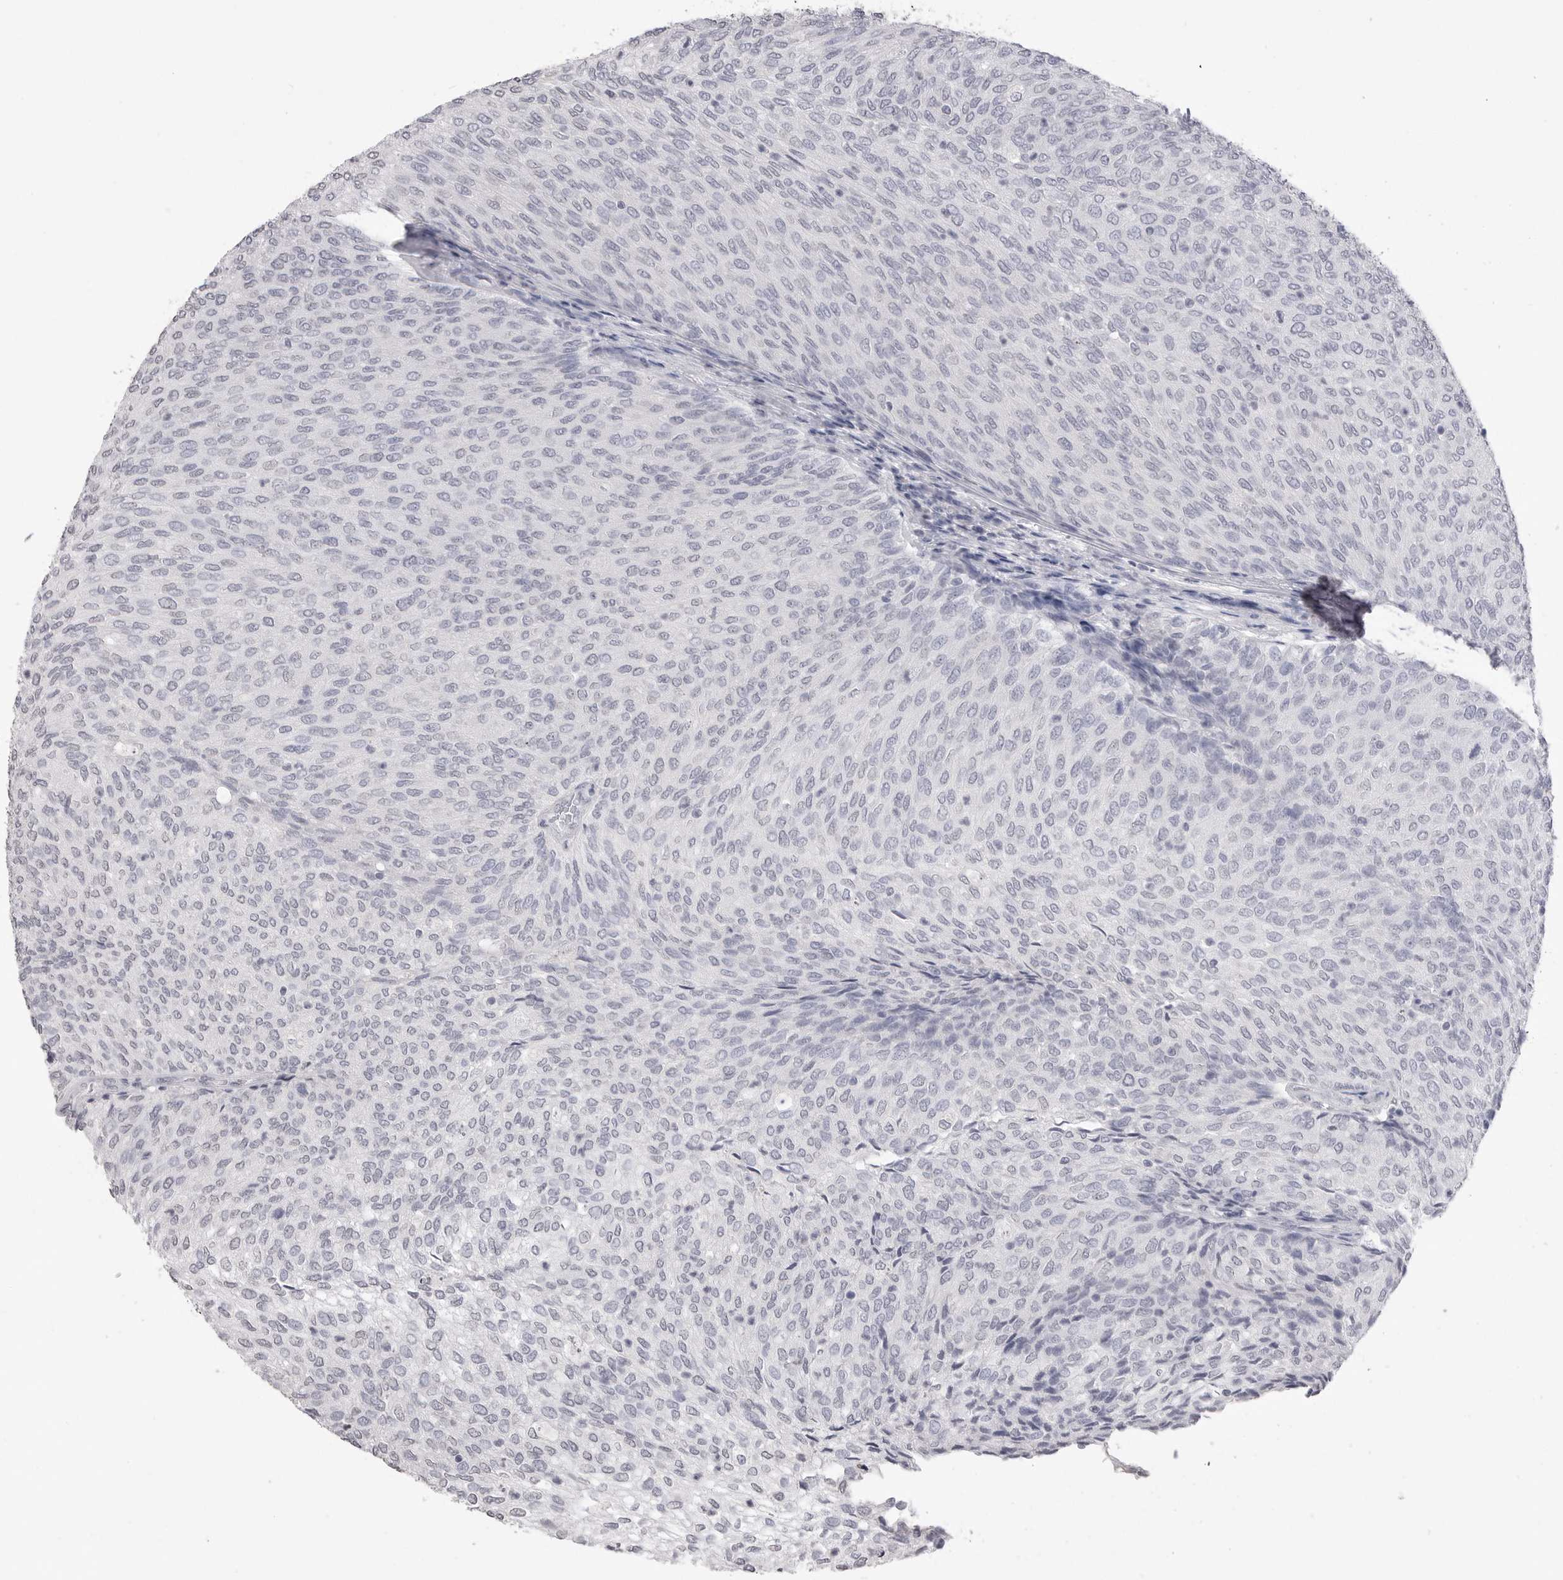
{"staining": {"intensity": "negative", "quantity": "none", "location": "none"}, "tissue": "urothelial cancer", "cell_type": "Tumor cells", "image_type": "cancer", "snomed": [{"axis": "morphology", "description": "Urothelial carcinoma, Low grade"}, {"axis": "topography", "description": "Urinary bladder"}], "caption": "IHC image of human urothelial cancer stained for a protein (brown), which displays no staining in tumor cells.", "gene": "ICAM5", "patient": {"sex": "female", "age": 79}}